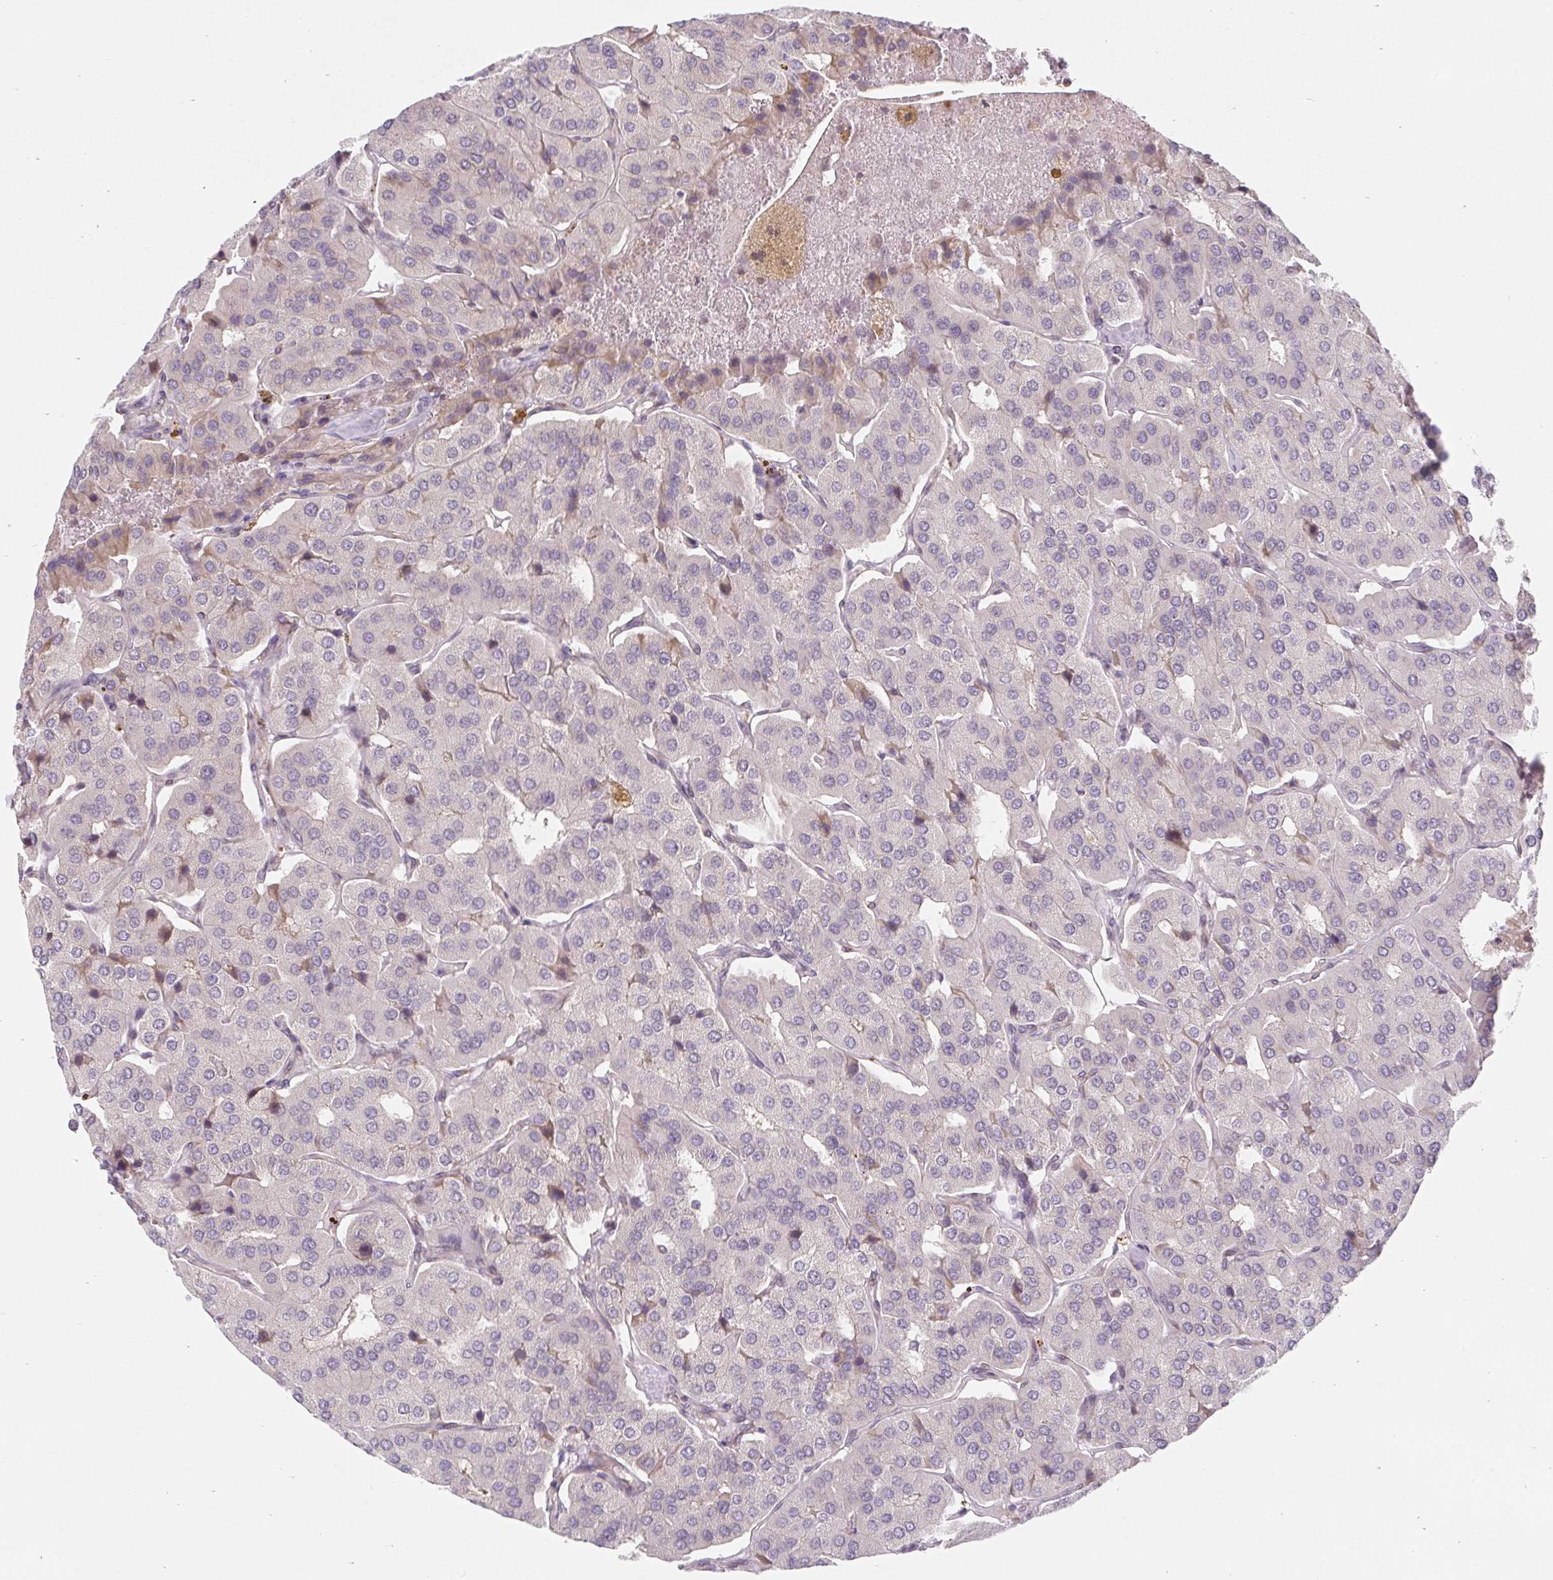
{"staining": {"intensity": "negative", "quantity": "none", "location": "none"}, "tissue": "parathyroid gland", "cell_type": "Glandular cells", "image_type": "normal", "snomed": [{"axis": "morphology", "description": "Normal tissue, NOS"}, {"axis": "morphology", "description": "Adenoma, NOS"}, {"axis": "topography", "description": "Parathyroid gland"}], "caption": "Immunohistochemistry (IHC) of benign parathyroid gland demonstrates no positivity in glandular cells.", "gene": "LYPD5", "patient": {"sex": "female", "age": 86}}